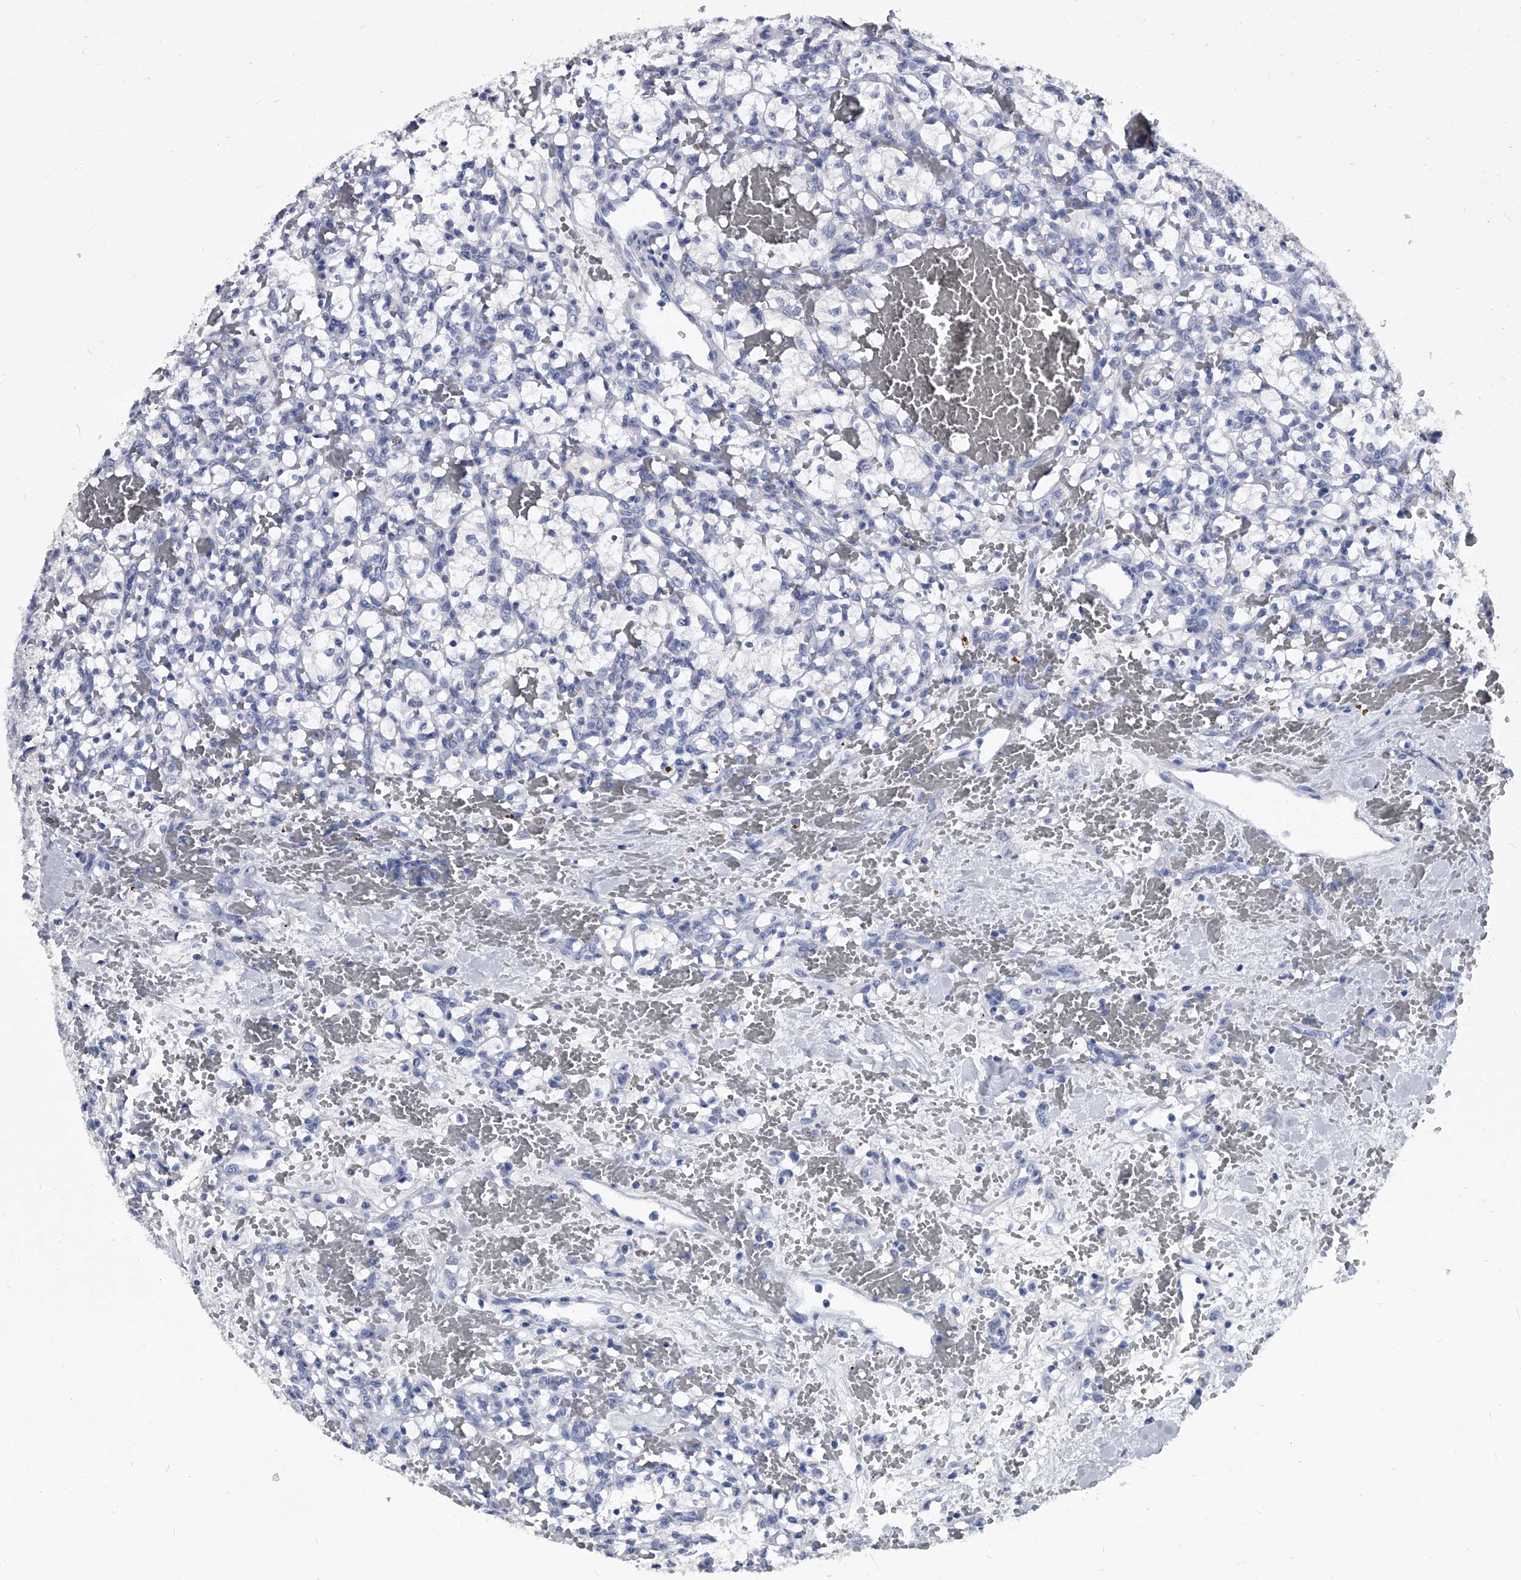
{"staining": {"intensity": "negative", "quantity": "none", "location": "none"}, "tissue": "renal cancer", "cell_type": "Tumor cells", "image_type": "cancer", "snomed": [{"axis": "morphology", "description": "Adenocarcinoma, NOS"}, {"axis": "topography", "description": "Kidney"}], "caption": "IHC histopathology image of neoplastic tissue: human adenocarcinoma (renal) stained with DAB displays no significant protein positivity in tumor cells.", "gene": "BCAS1", "patient": {"sex": "female", "age": 60}}